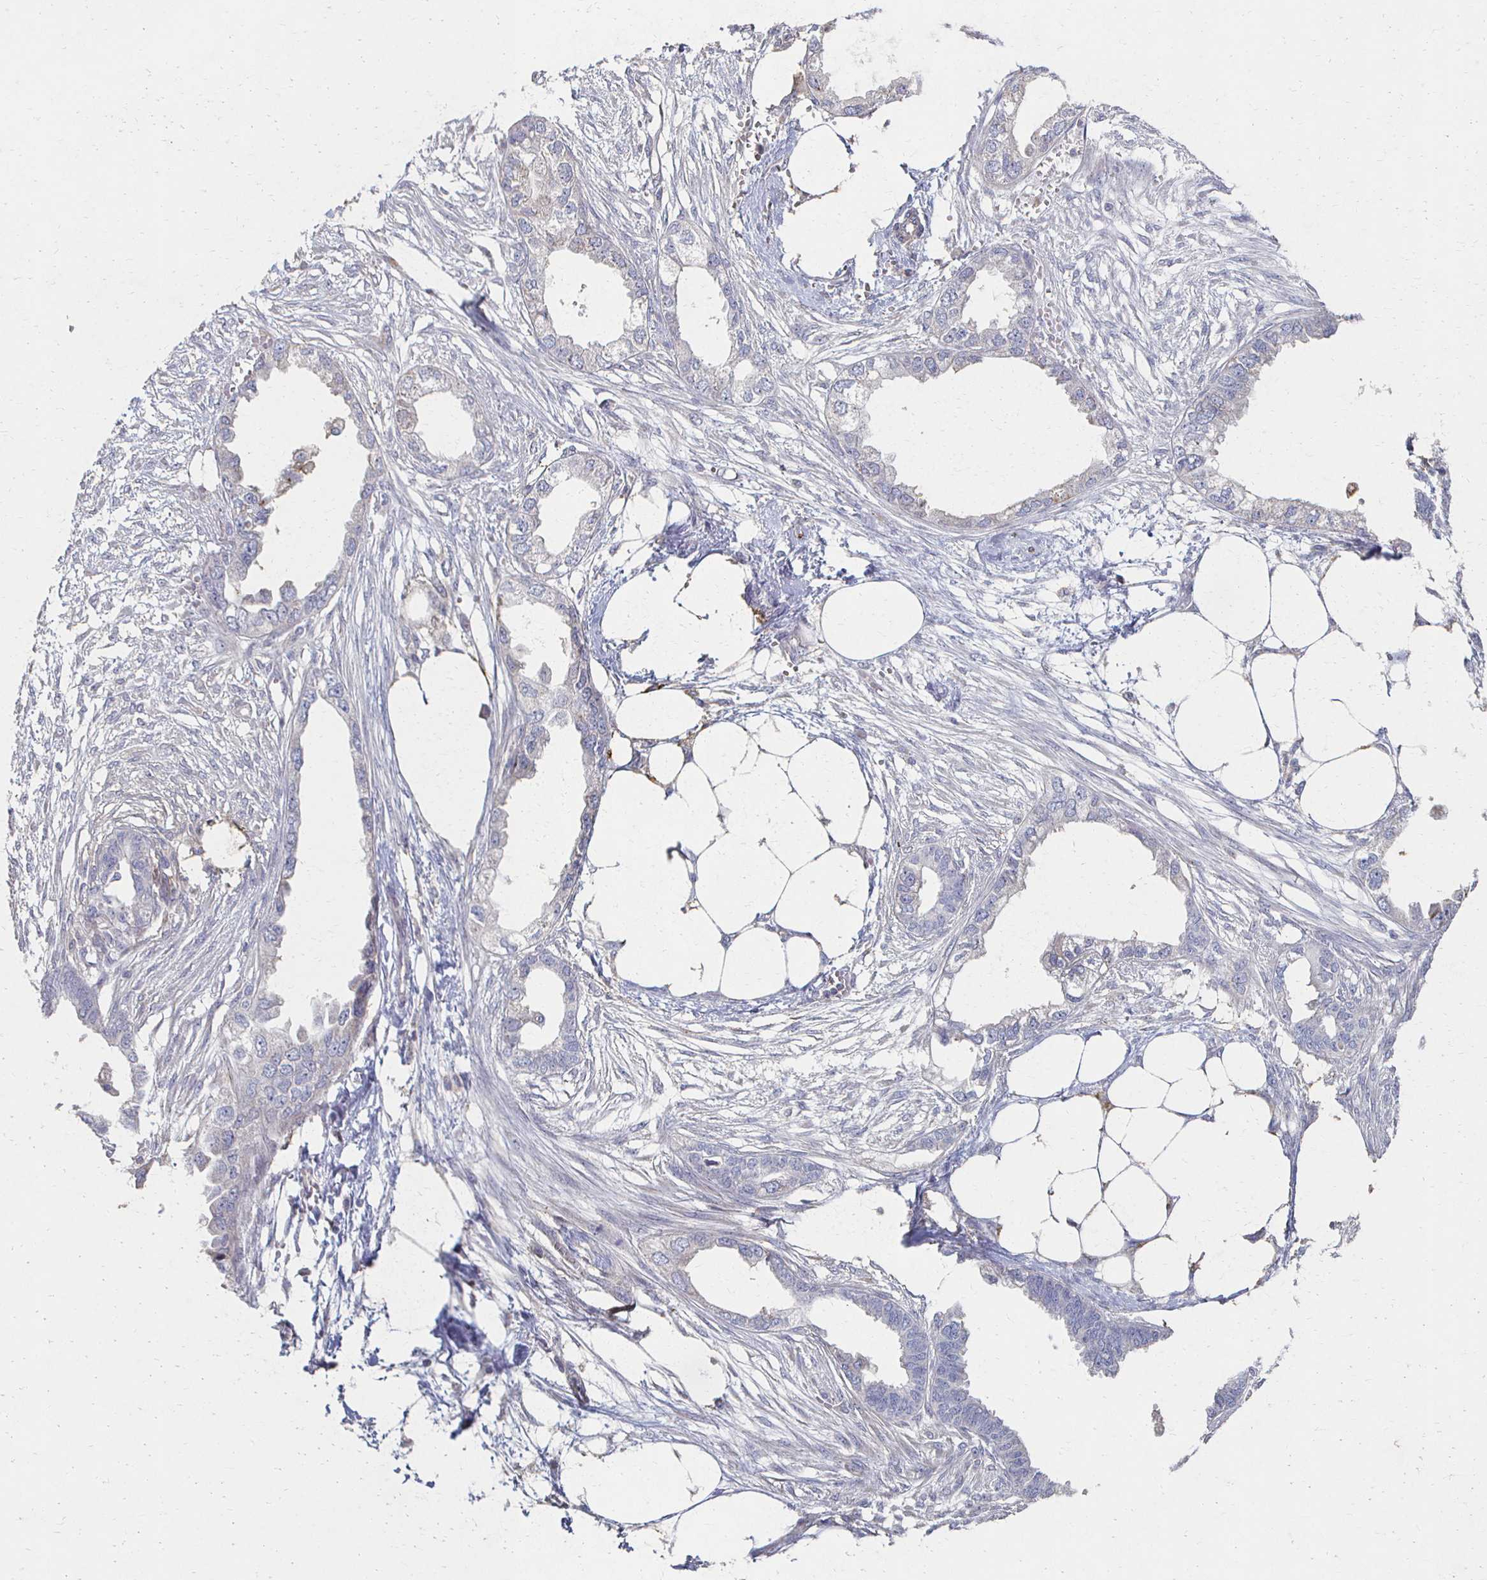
{"staining": {"intensity": "negative", "quantity": "none", "location": "none"}, "tissue": "endometrial cancer", "cell_type": "Tumor cells", "image_type": "cancer", "snomed": [{"axis": "morphology", "description": "Adenocarcinoma, NOS"}, {"axis": "morphology", "description": "Adenocarcinoma, metastatic, NOS"}, {"axis": "topography", "description": "Adipose tissue"}, {"axis": "topography", "description": "Endometrium"}], "caption": "Immunohistochemistry (IHC) micrograph of neoplastic tissue: endometrial cancer stained with DAB (3,3'-diaminobenzidine) exhibits no significant protein expression in tumor cells.", "gene": "CX3CR1", "patient": {"sex": "female", "age": 67}}